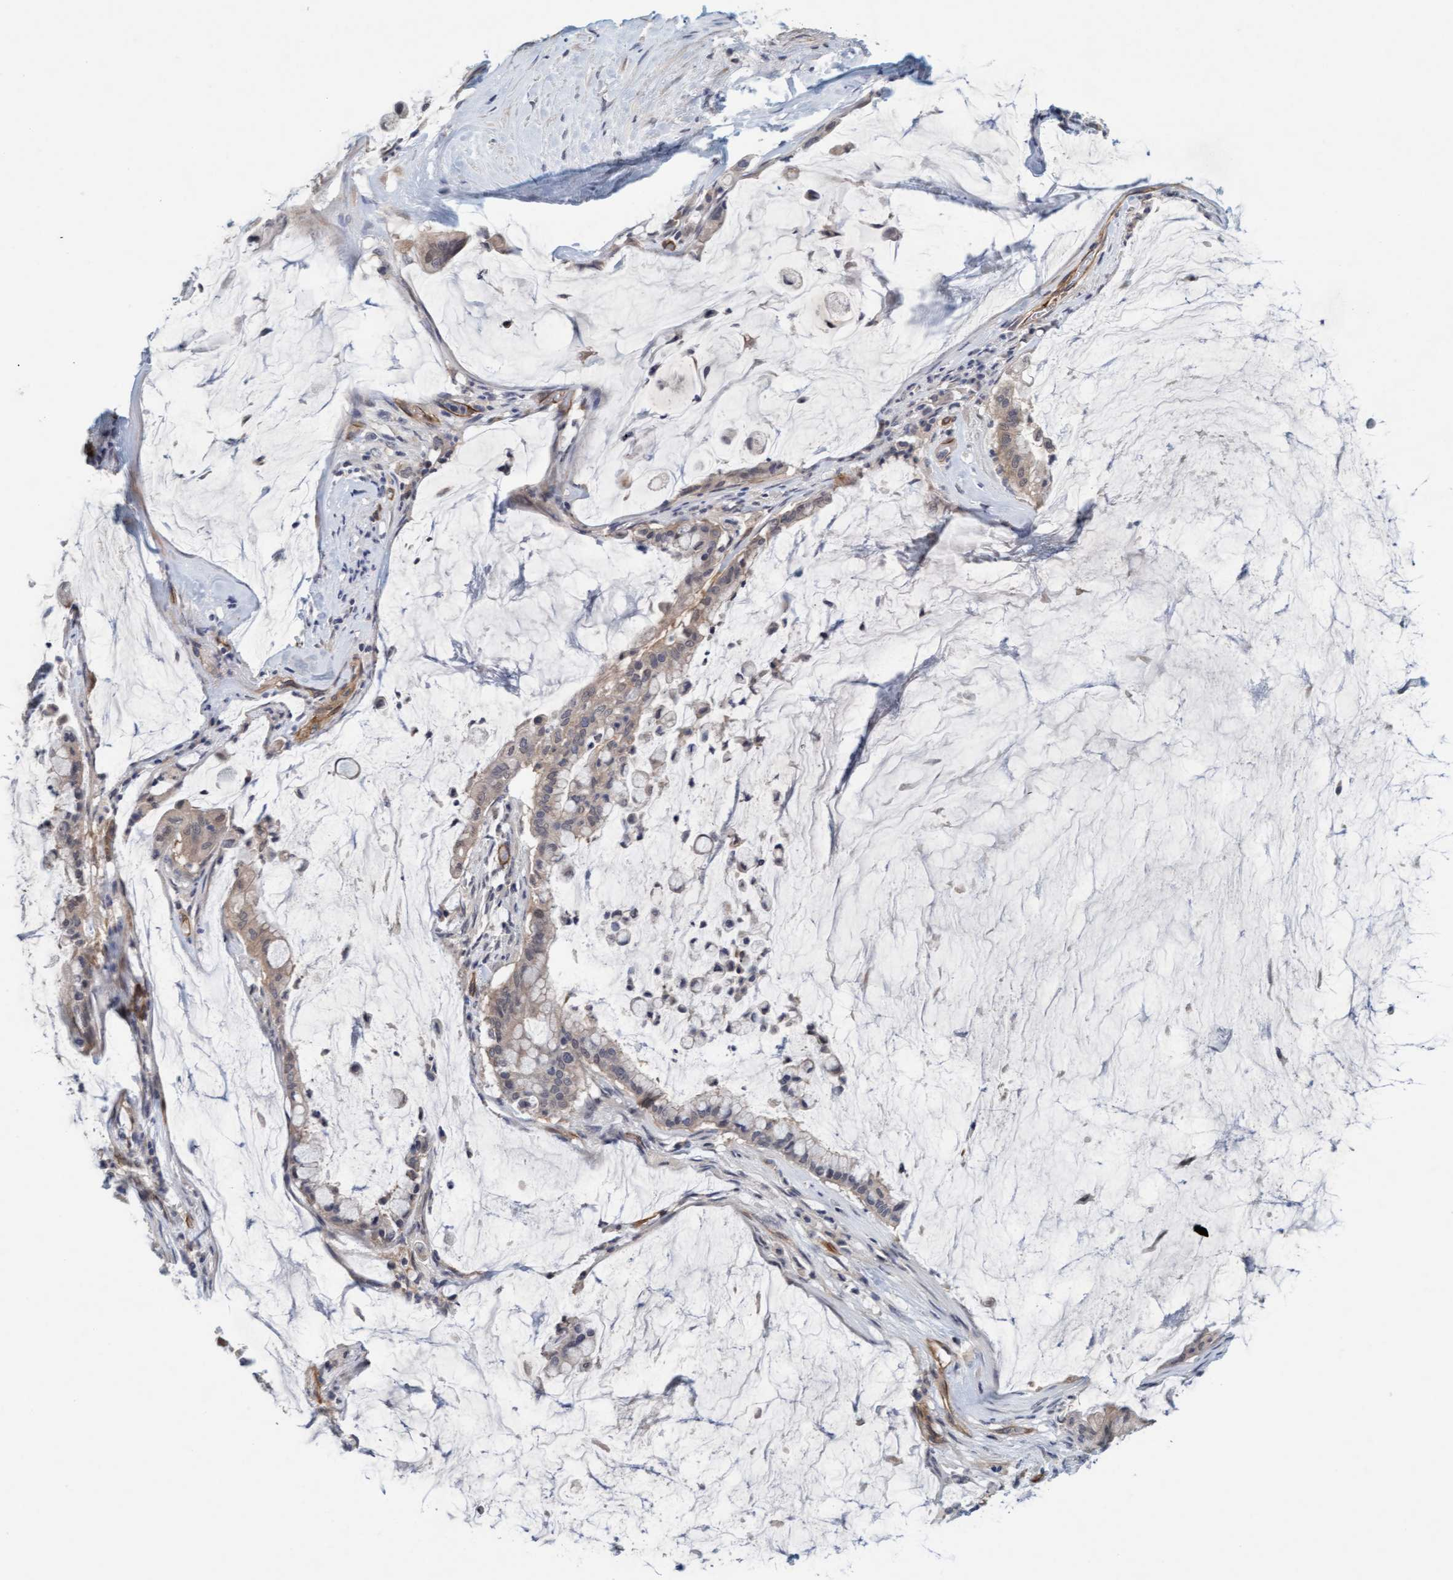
{"staining": {"intensity": "weak", "quantity": "<25%", "location": "cytoplasmic/membranous"}, "tissue": "pancreatic cancer", "cell_type": "Tumor cells", "image_type": "cancer", "snomed": [{"axis": "morphology", "description": "Adenocarcinoma, NOS"}, {"axis": "topography", "description": "Pancreas"}], "caption": "Image shows no significant protein staining in tumor cells of pancreatic cancer.", "gene": "TSTD2", "patient": {"sex": "male", "age": 41}}